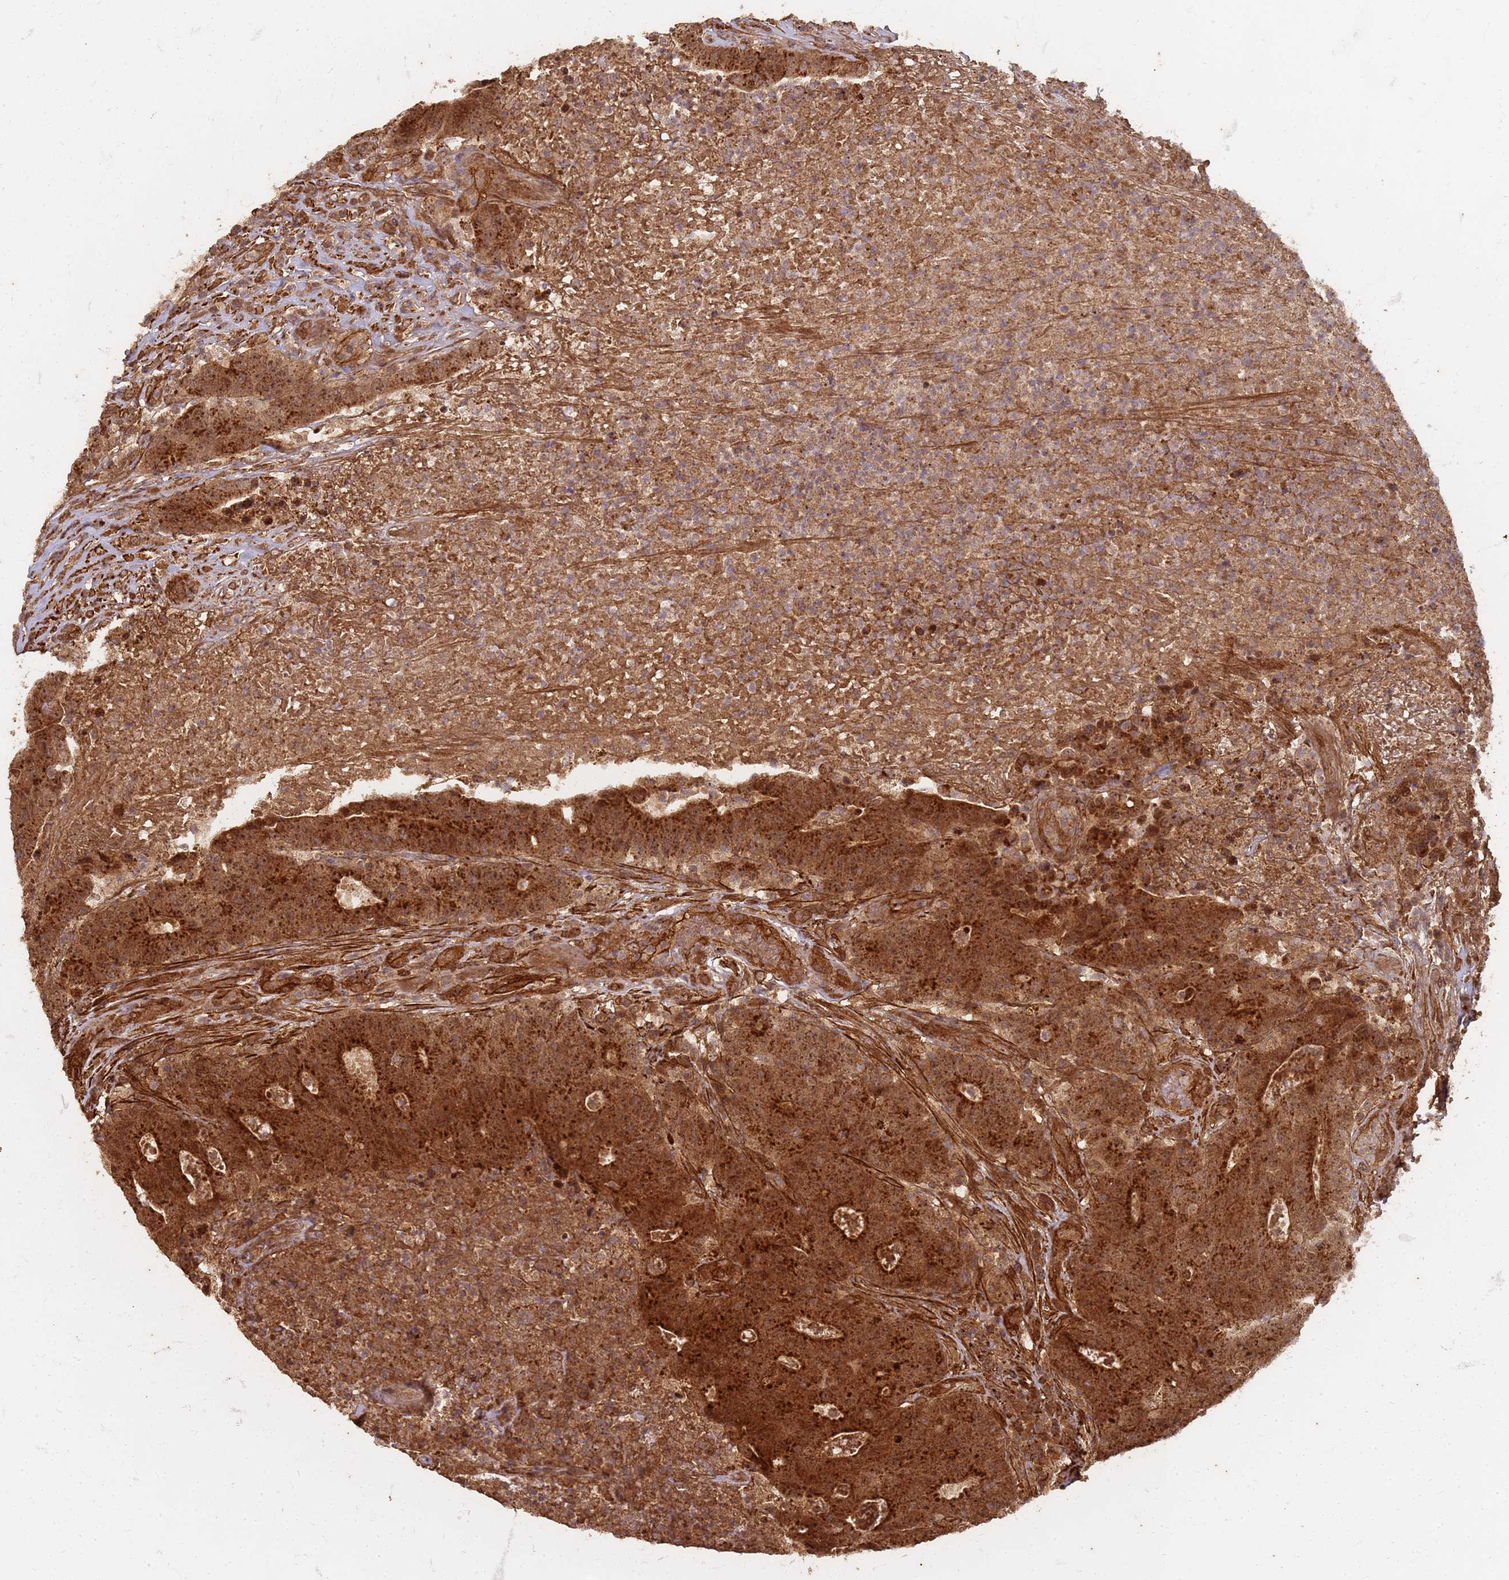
{"staining": {"intensity": "strong", "quantity": ">75%", "location": "cytoplasmic/membranous"}, "tissue": "colorectal cancer", "cell_type": "Tumor cells", "image_type": "cancer", "snomed": [{"axis": "morphology", "description": "Adenocarcinoma, NOS"}, {"axis": "topography", "description": "Colon"}], "caption": "A photomicrograph showing strong cytoplasmic/membranous expression in approximately >75% of tumor cells in adenocarcinoma (colorectal), as visualized by brown immunohistochemical staining.", "gene": "KIF26A", "patient": {"sex": "female", "age": 75}}